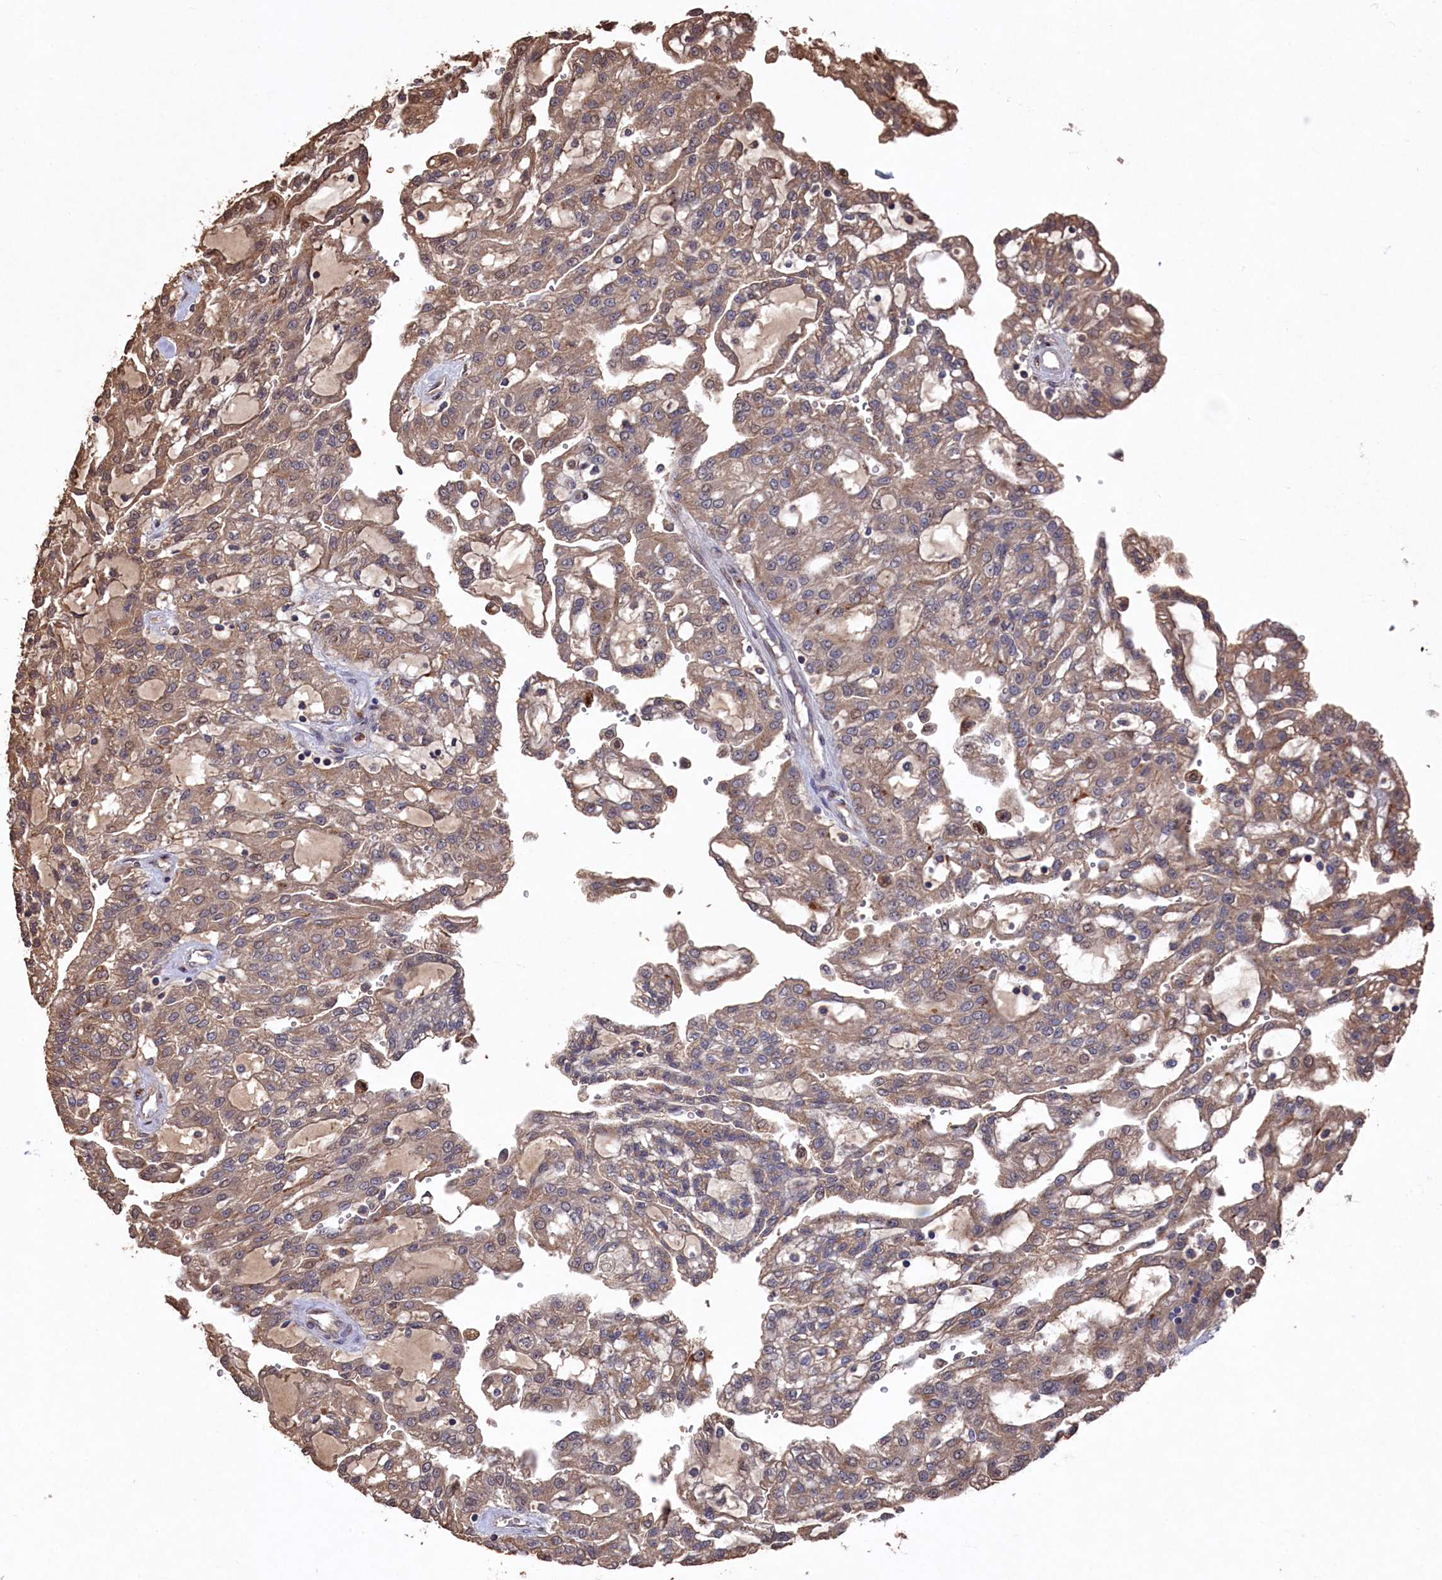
{"staining": {"intensity": "weak", "quantity": ">75%", "location": "cytoplasmic/membranous"}, "tissue": "renal cancer", "cell_type": "Tumor cells", "image_type": "cancer", "snomed": [{"axis": "morphology", "description": "Adenocarcinoma, NOS"}, {"axis": "topography", "description": "Kidney"}], "caption": "DAB (3,3'-diaminobenzidine) immunohistochemical staining of renal adenocarcinoma displays weak cytoplasmic/membranous protein expression in approximately >75% of tumor cells.", "gene": "NAA60", "patient": {"sex": "male", "age": 63}}